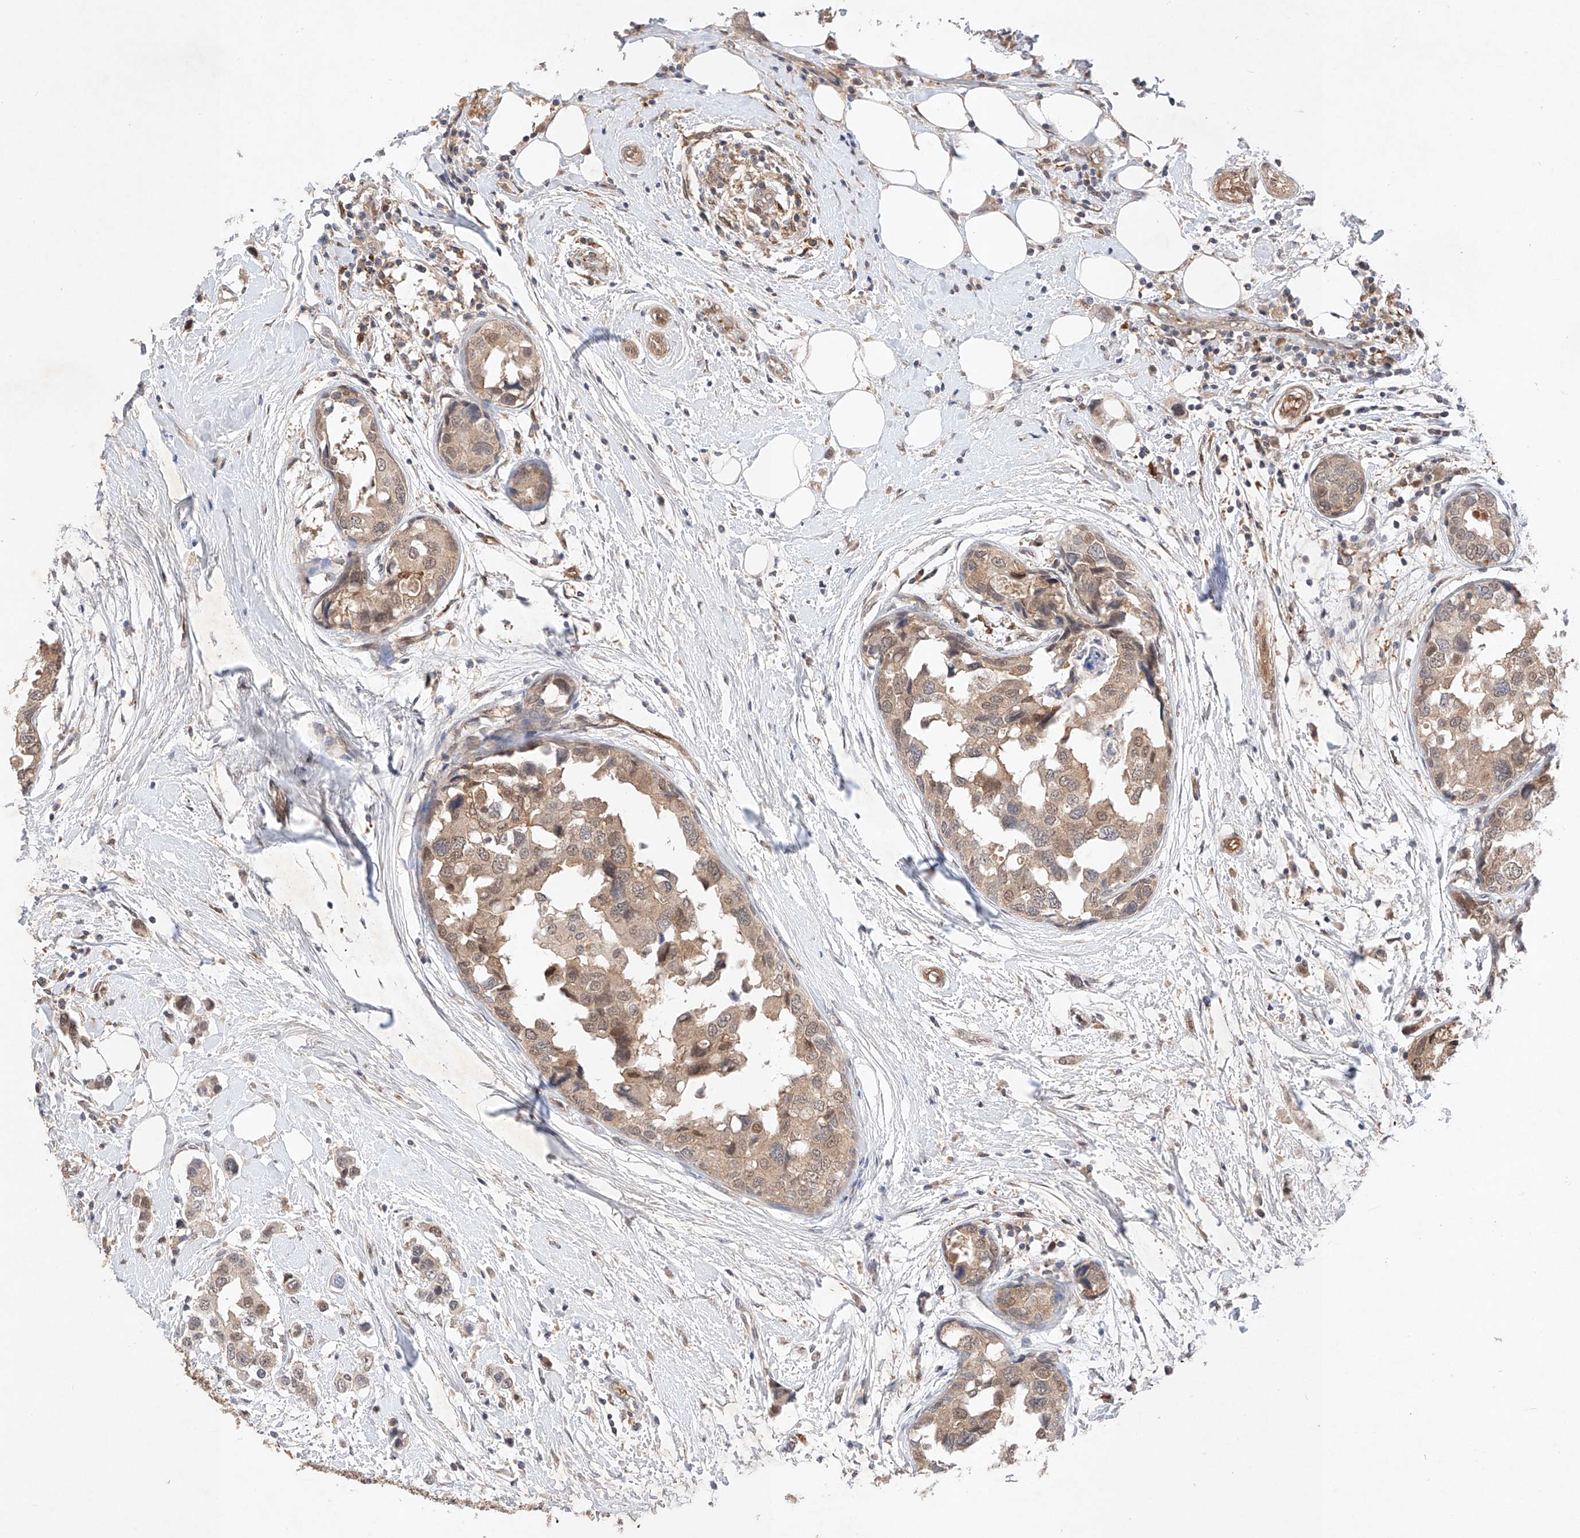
{"staining": {"intensity": "weak", "quantity": ">75%", "location": "cytoplasmic/membranous,nuclear"}, "tissue": "breast cancer", "cell_type": "Tumor cells", "image_type": "cancer", "snomed": [{"axis": "morphology", "description": "Normal tissue, NOS"}, {"axis": "morphology", "description": "Duct carcinoma"}, {"axis": "topography", "description": "Breast"}], "caption": "A micrograph of intraductal carcinoma (breast) stained for a protein demonstrates weak cytoplasmic/membranous and nuclear brown staining in tumor cells. Nuclei are stained in blue.", "gene": "ZNF124", "patient": {"sex": "female", "age": 50}}